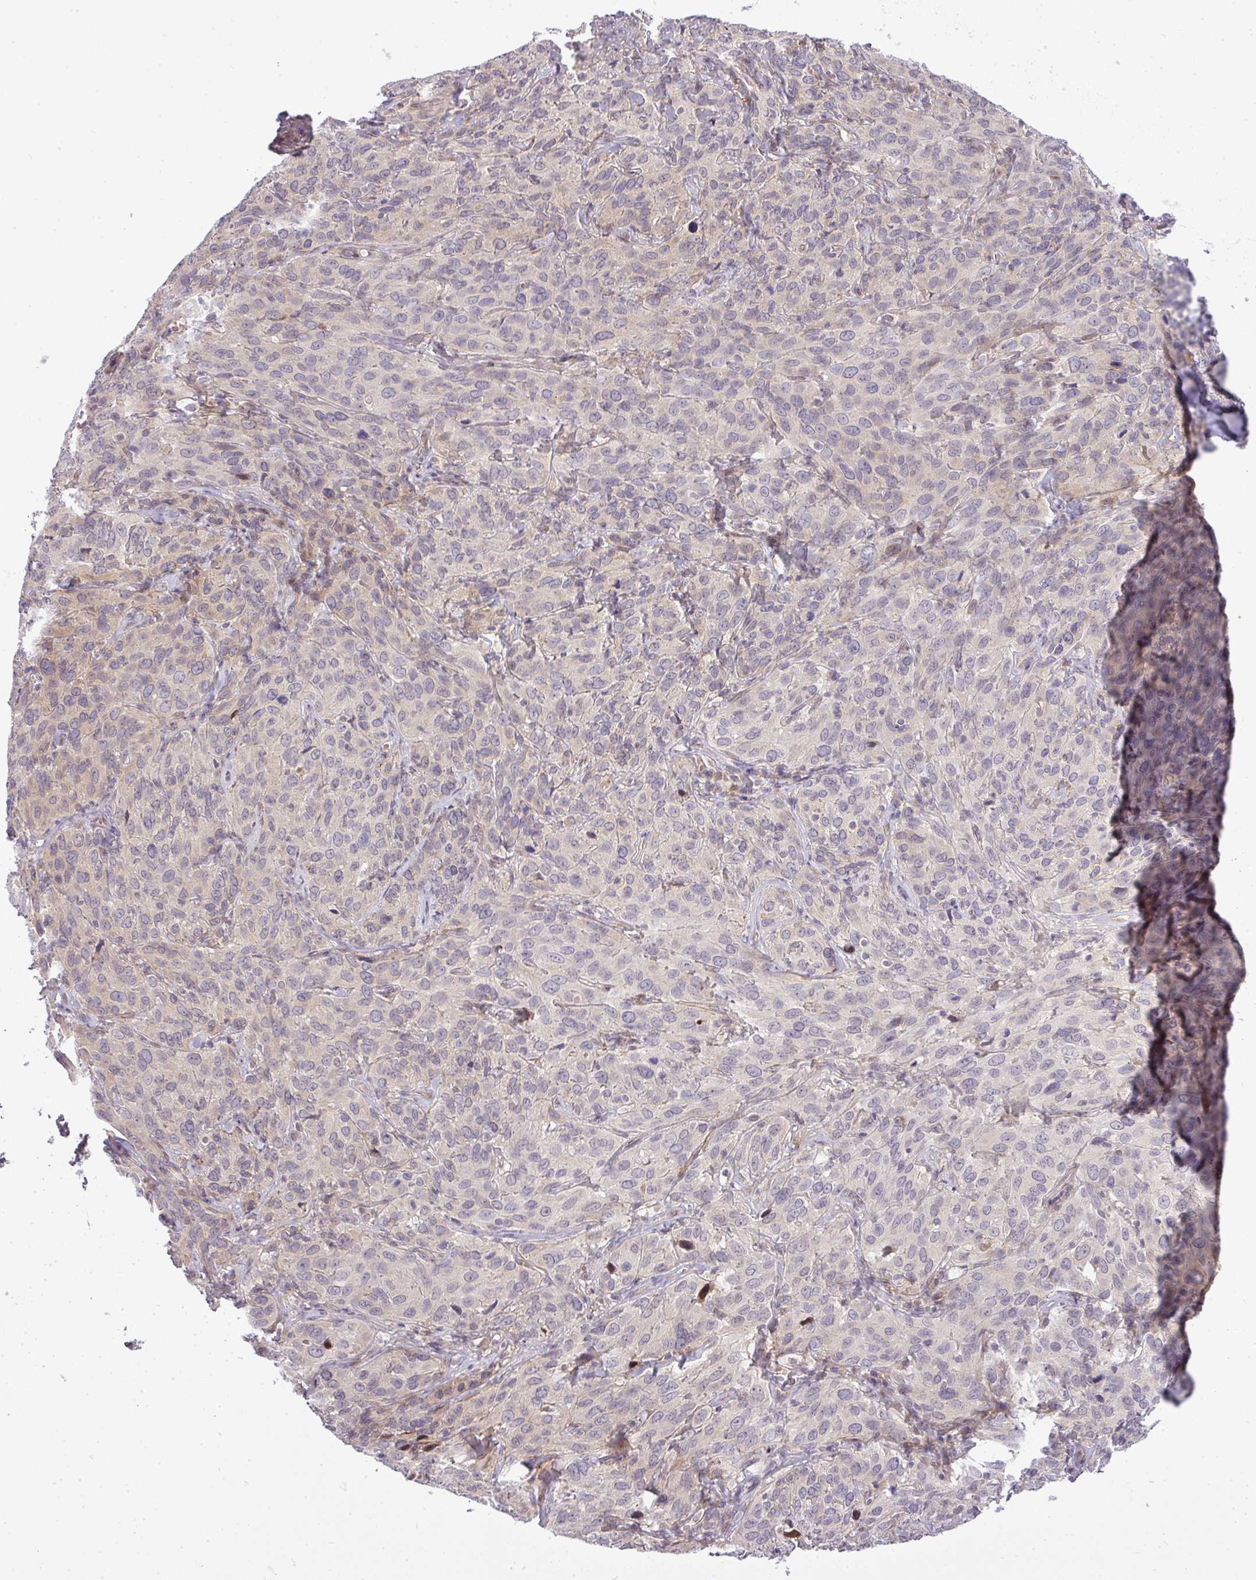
{"staining": {"intensity": "weak", "quantity": "<25%", "location": "cytoplasmic/membranous"}, "tissue": "cervical cancer", "cell_type": "Tumor cells", "image_type": "cancer", "snomed": [{"axis": "morphology", "description": "Squamous cell carcinoma, NOS"}, {"axis": "topography", "description": "Cervix"}], "caption": "IHC photomicrograph of neoplastic tissue: human squamous cell carcinoma (cervical) stained with DAB (3,3'-diaminobenzidine) shows no significant protein positivity in tumor cells. (DAB immunohistochemistry (IHC) with hematoxylin counter stain).", "gene": "ZDHHC1", "patient": {"sex": "female", "age": 51}}